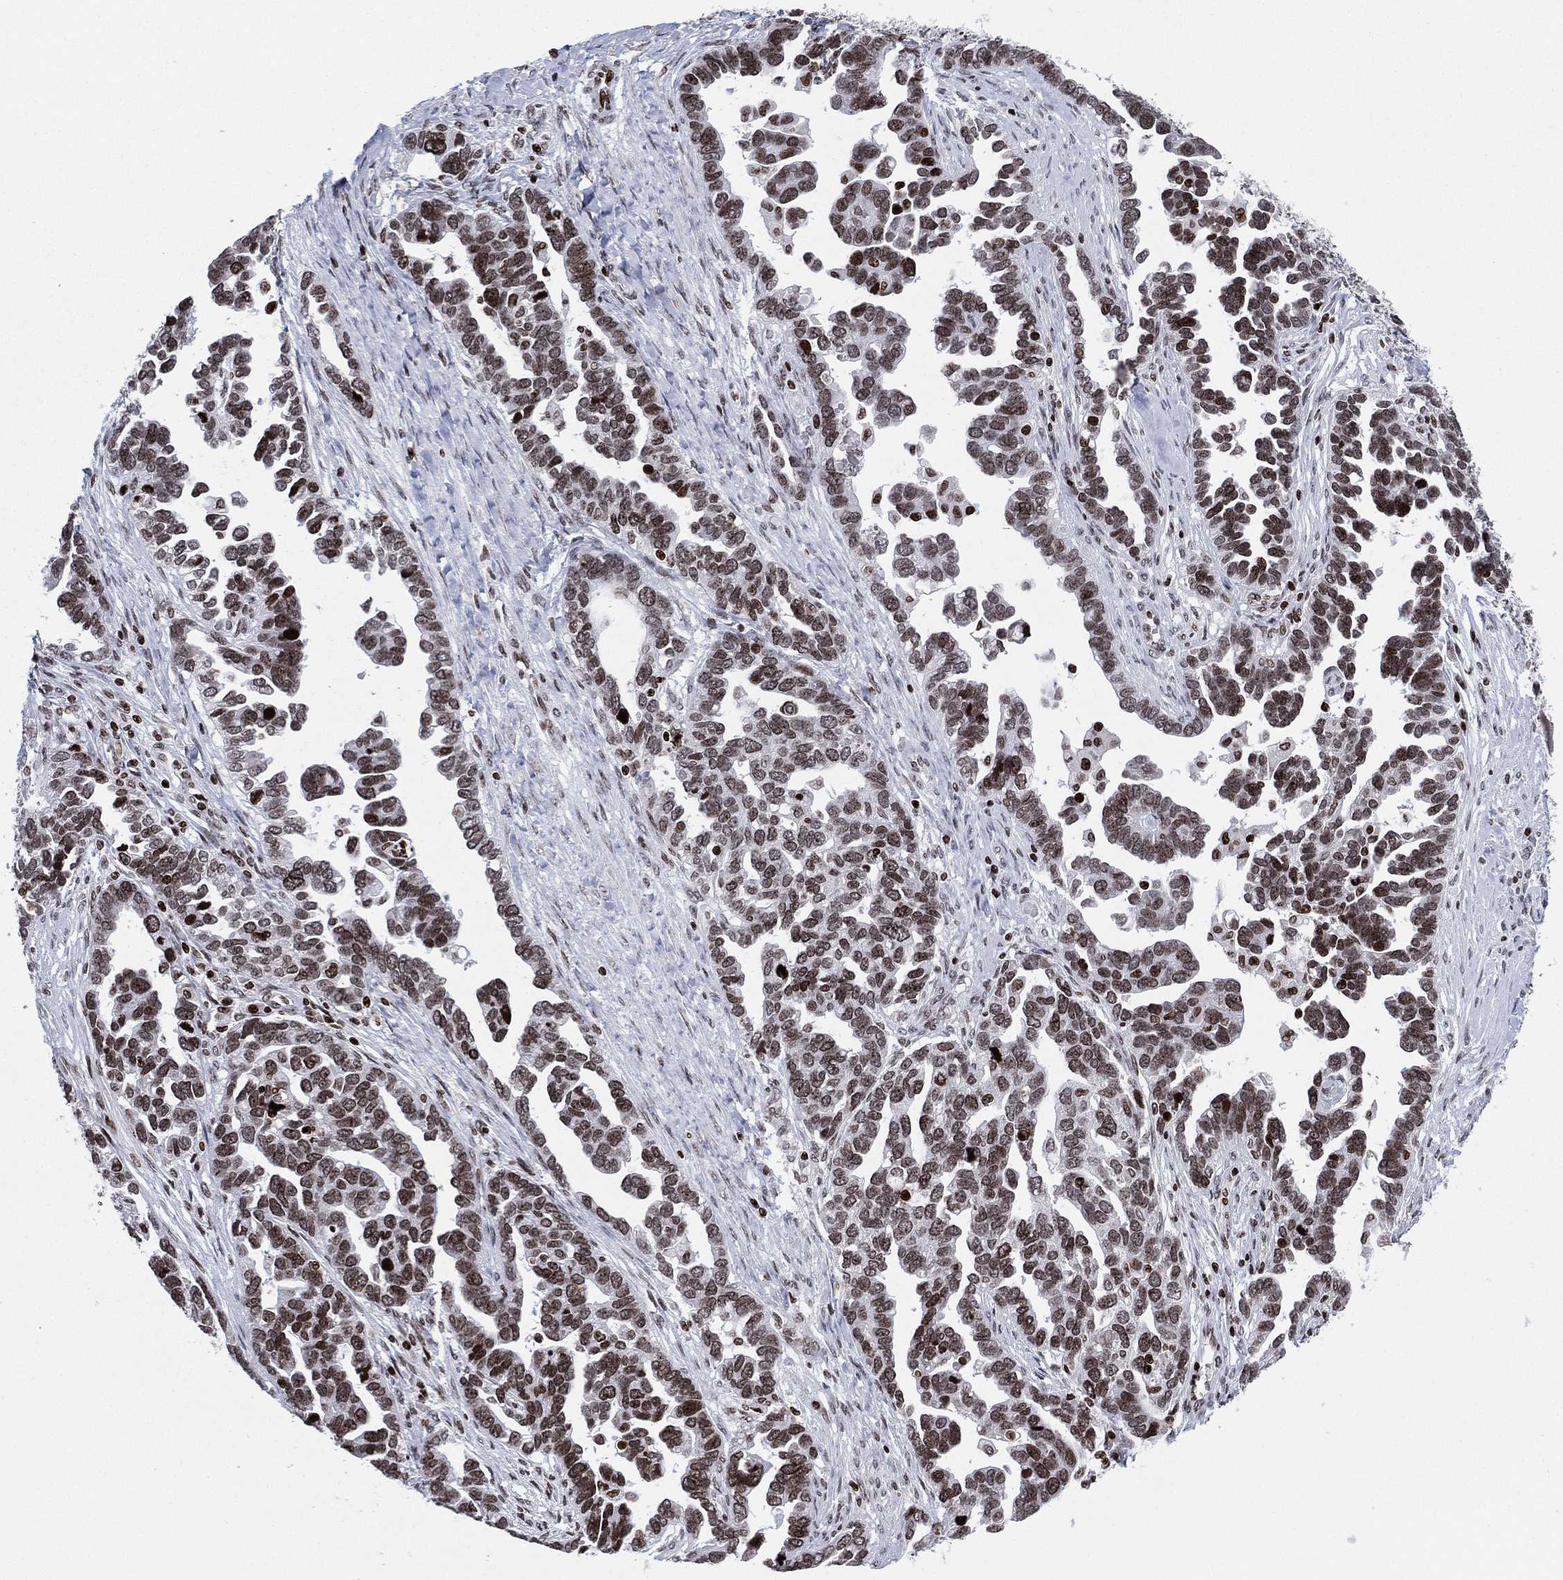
{"staining": {"intensity": "moderate", "quantity": "25%-75%", "location": "nuclear"}, "tissue": "ovarian cancer", "cell_type": "Tumor cells", "image_type": "cancer", "snomed": [{"axis": "morphology", "description": "Cystadenocarcinoma, serous, NOS"}, {"axis": "topography", "description": "Ovary"}], "caption": "Ovarian cancer stained with DAB (3,3'-diaminobenzidine) immunohistochemistry (IHC) exhibits medium levels of moderate nuclear staining in approximately 25%-75% of tumor cells.", "gene": "MFSD14A", "patient": {"sex": "female", "age": 54}}